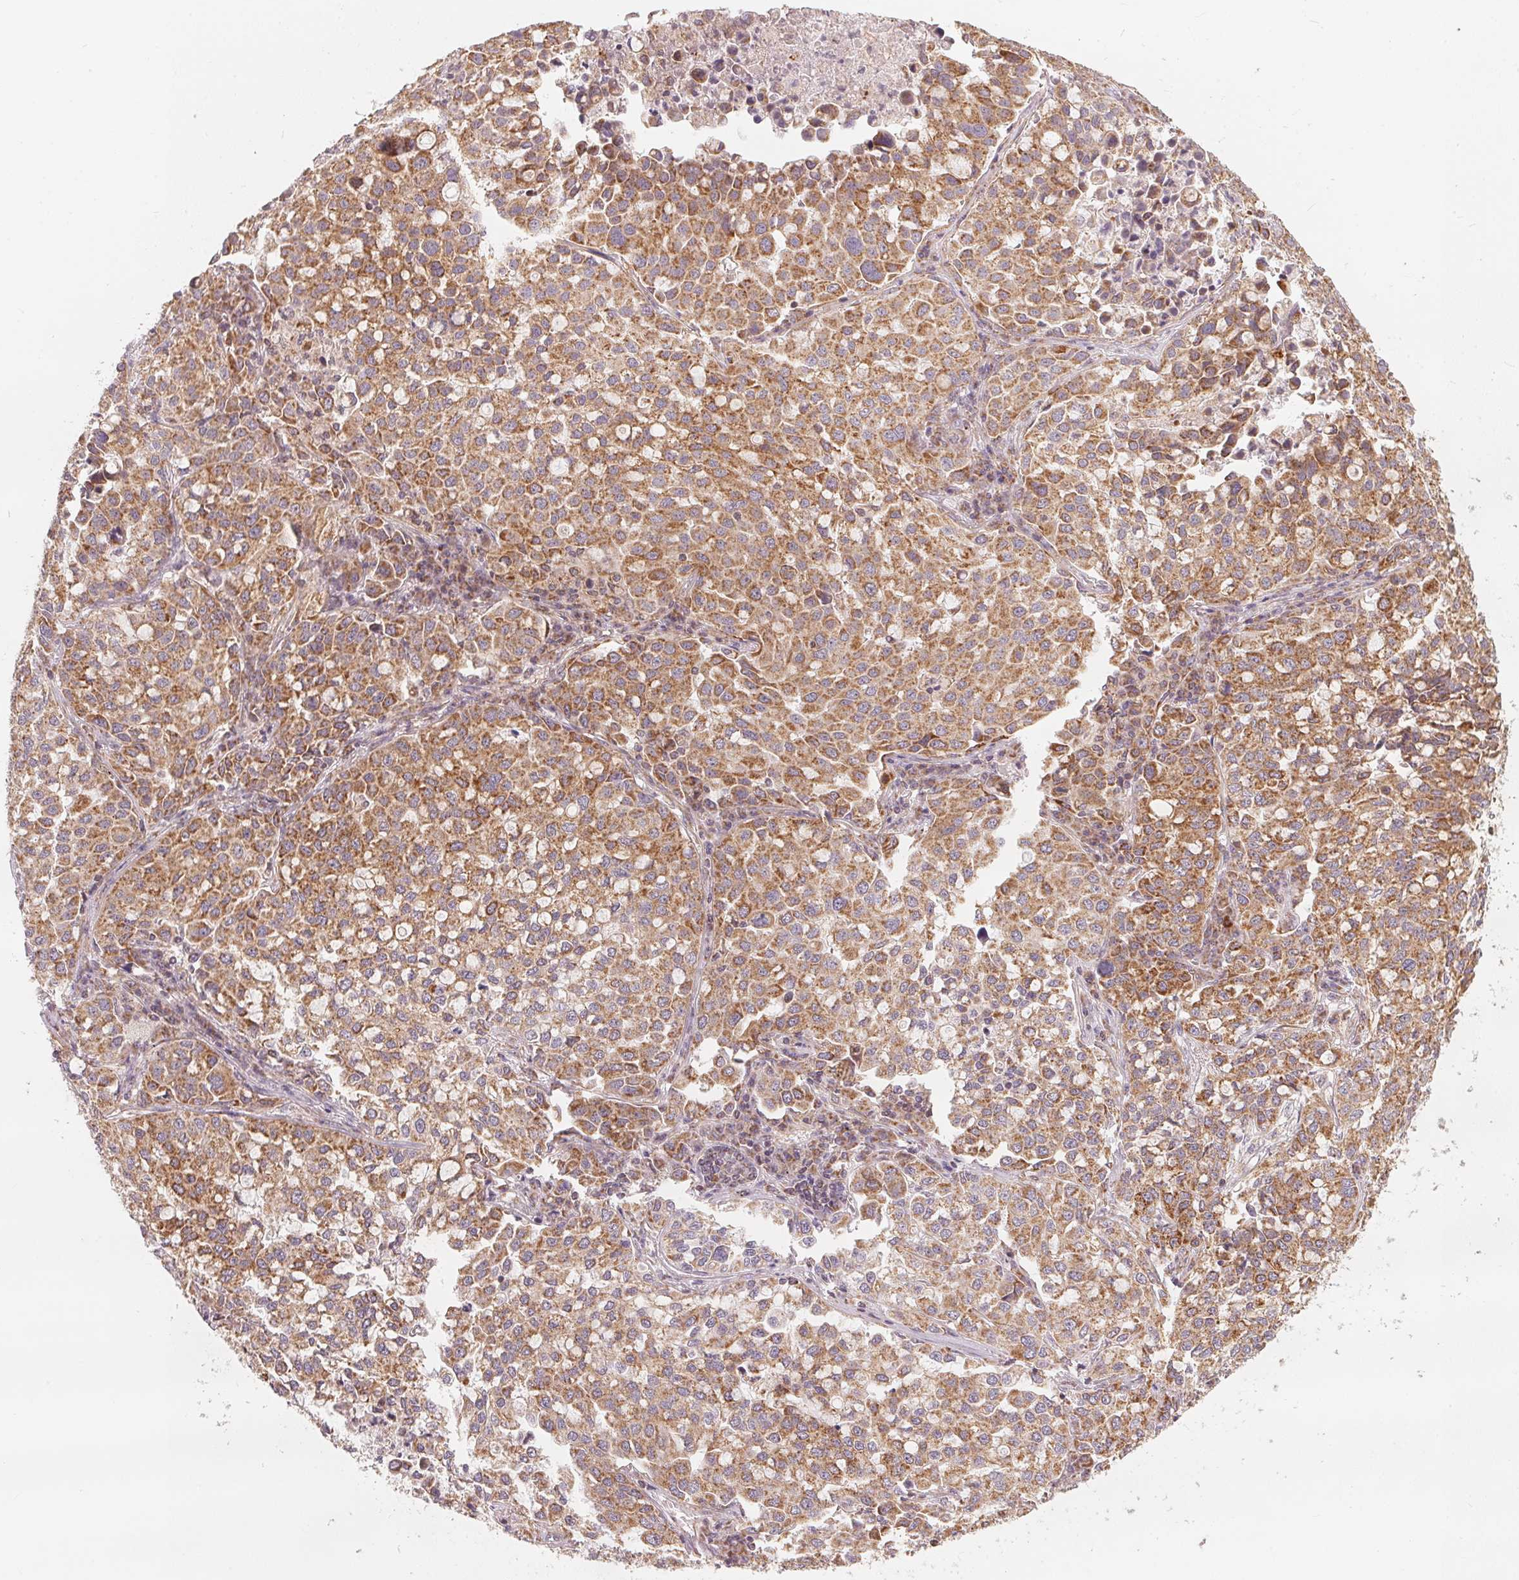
{"staining": {"intensity": "moderate", "quantity": ">75%", "location": "cytoplasmic/membranous"}, "tissue": "lung cancer", "cell_type": "Tumor cells", "image_type": "cancer", "snomed": [{"axis": "morphology", "description": "Adenocarcinoma, NOS"}, {"axis": "morphology", "description": "Adenocarcinoma, metastatic, NOS"}, {"axis": "topography", "description": "Lymph node"}, {"axis": "topography", "description": "Lung"}], "caption": "Moderate cytoplasmic/membranous positivity is identified in about >75% of tumor cells in adenocarcinoma (lung).", "gene": "MATCAP1", "patient": {"sex": "female", "age": 65}}